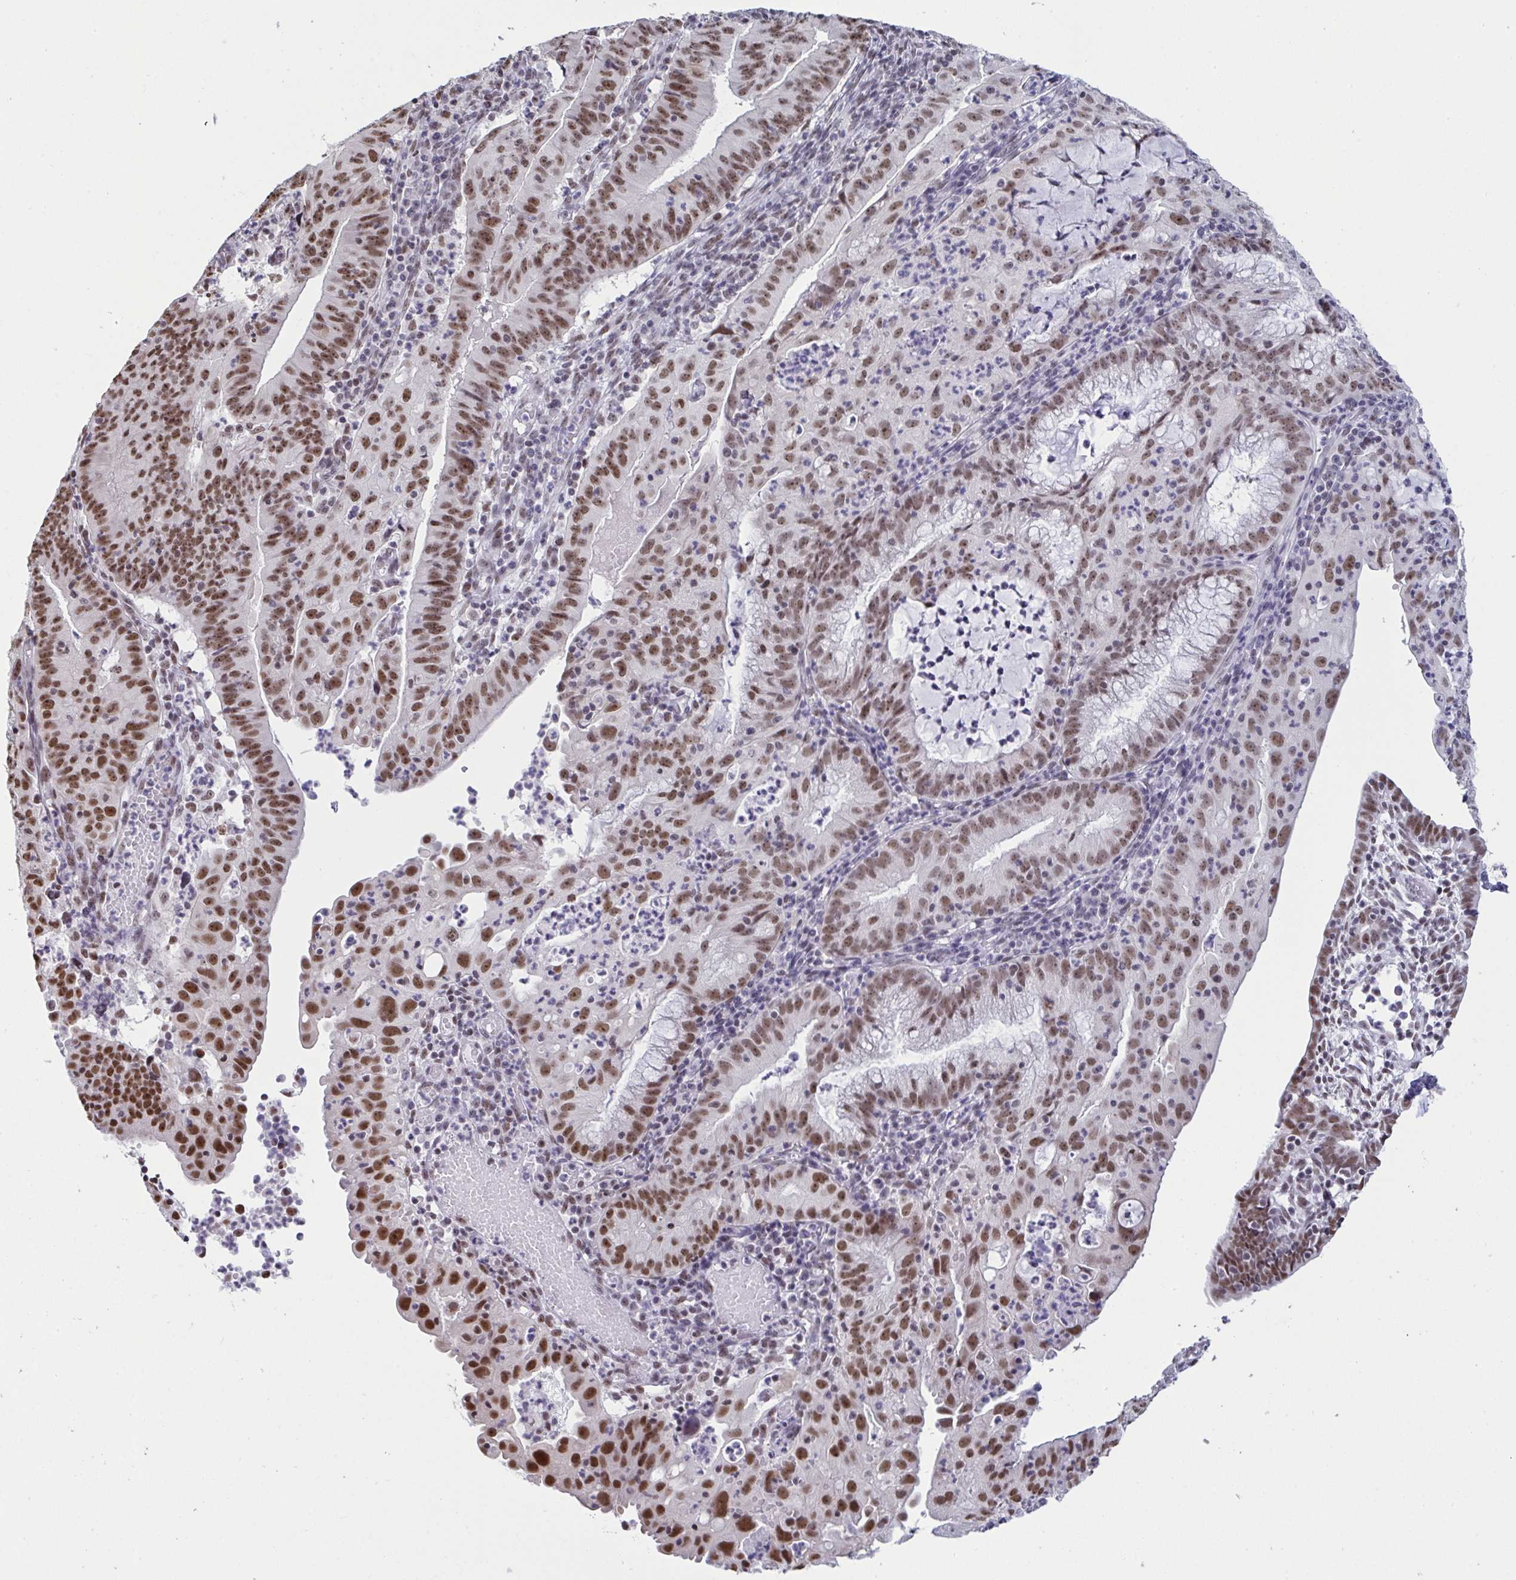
{"staining": {"intensity": "moderate", "quantity": "25%-75%", "location": "nuclear"}, "tissue": "endometrial cancer", "cell_type": "Tumor cells", "image_type": "cancer", "snomed": [{"axis": "morphology", "description": "Adenocarcinoma, NOS"}, {"axis": "topography", "description": "Endometrium"}], "caption": "An image of human endometrial cancer (adenocarcinoma) stained for a protein reveals moderate nuclear brown staining in tumor cells.", "gene": "SUPT16H", "patient": {"sex": "female", "age": 60}}